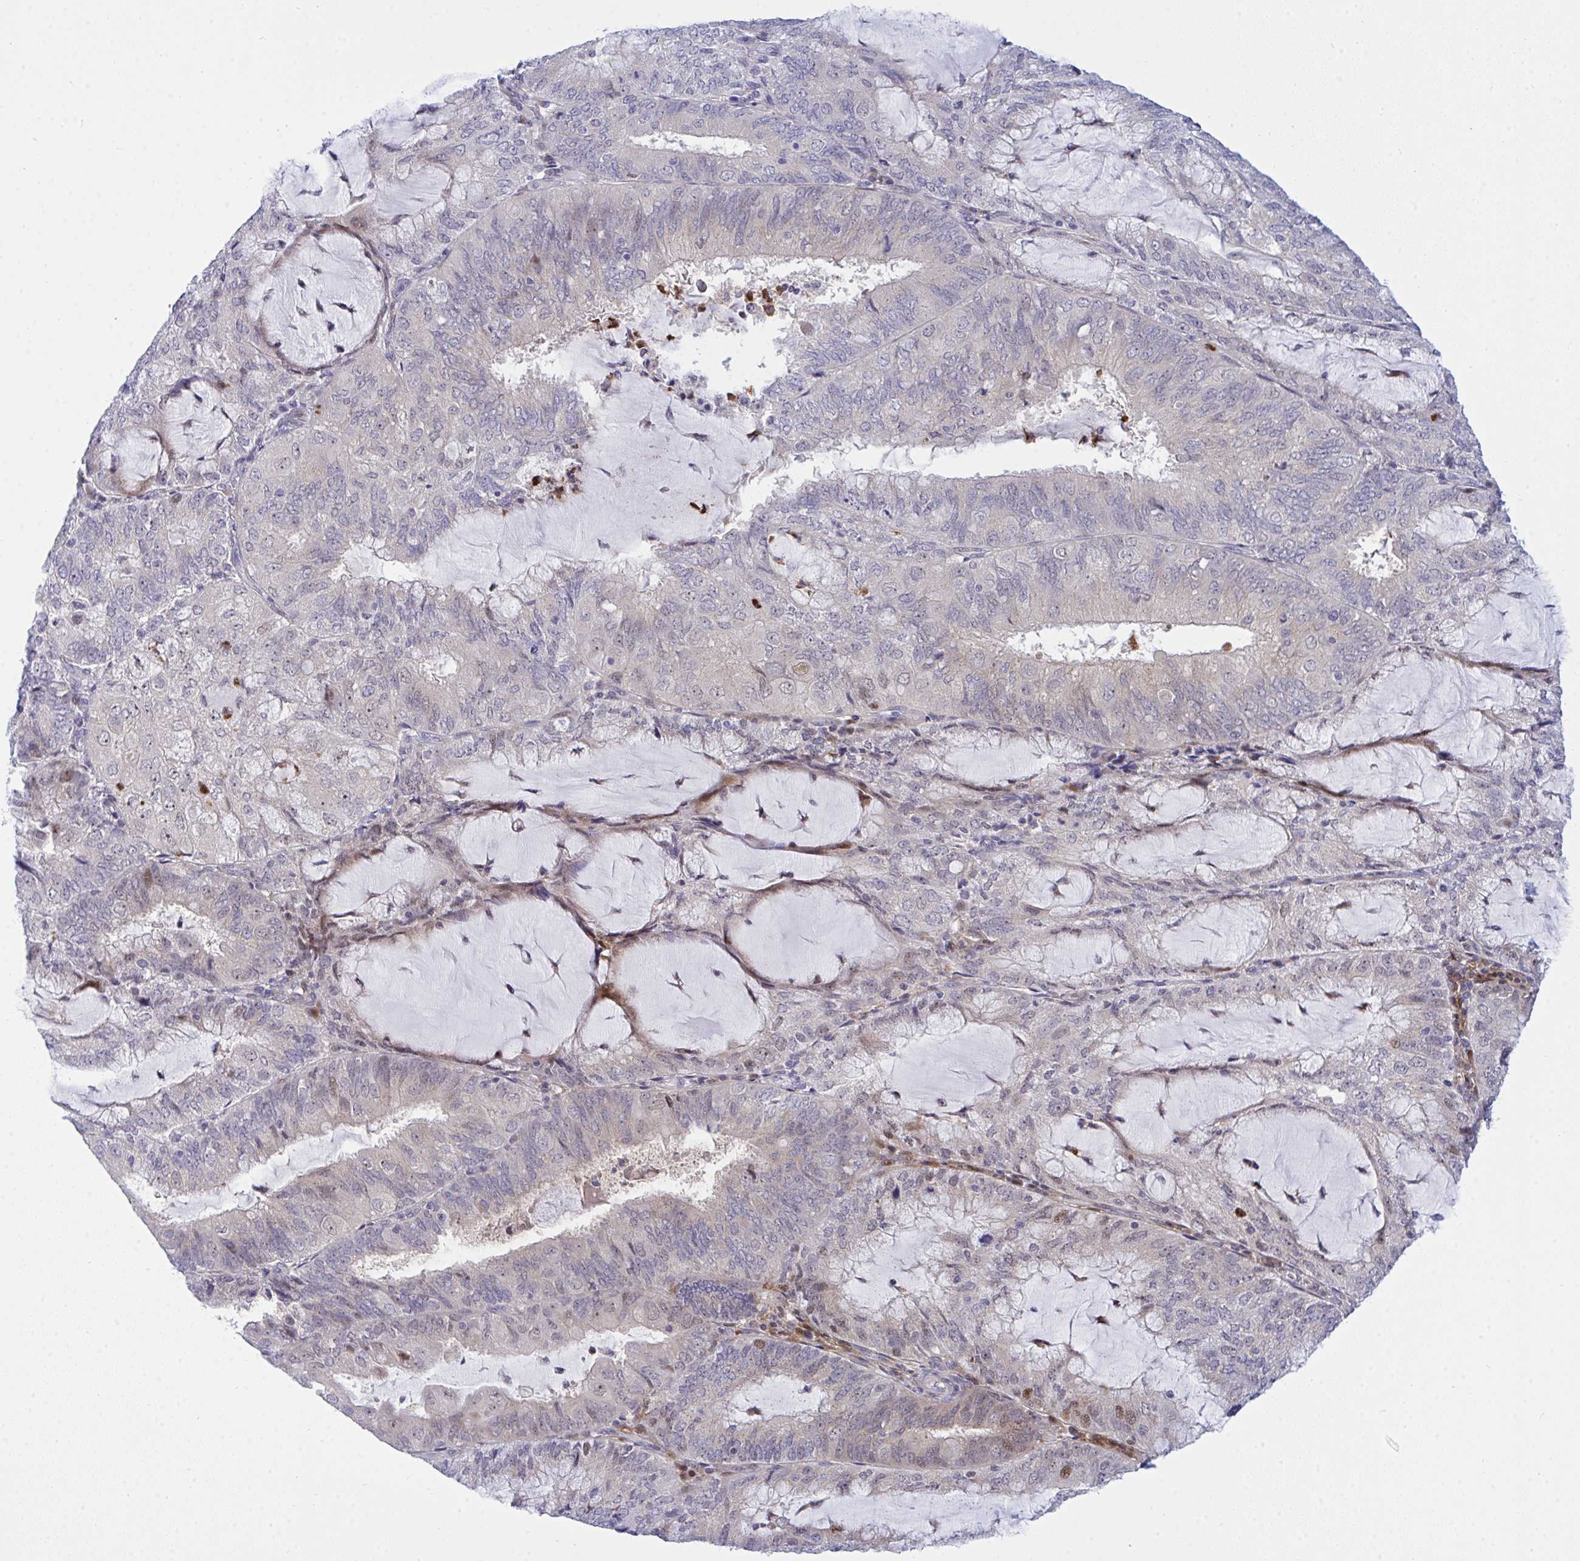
{"staining": {"intensity": "moderate", "quantity": "<25%", "location": "nuclear"}, "tissue": "endometrial cancer", "cell_type": "Tumor cells", "image_type": "cancer", "snomed": [{"axis": "morphology", "description": "Adenocarcinoma, NOS"}, {"axis": "topography", "description": "Endometrium"}], "caption": "Immunohistochemical staining of human endometrial cancer shows moderate nuclear protein expression in about <25% of tumor cells.", "gene": "ZNF554", "patient": {"sex": "female", "age": 81}}